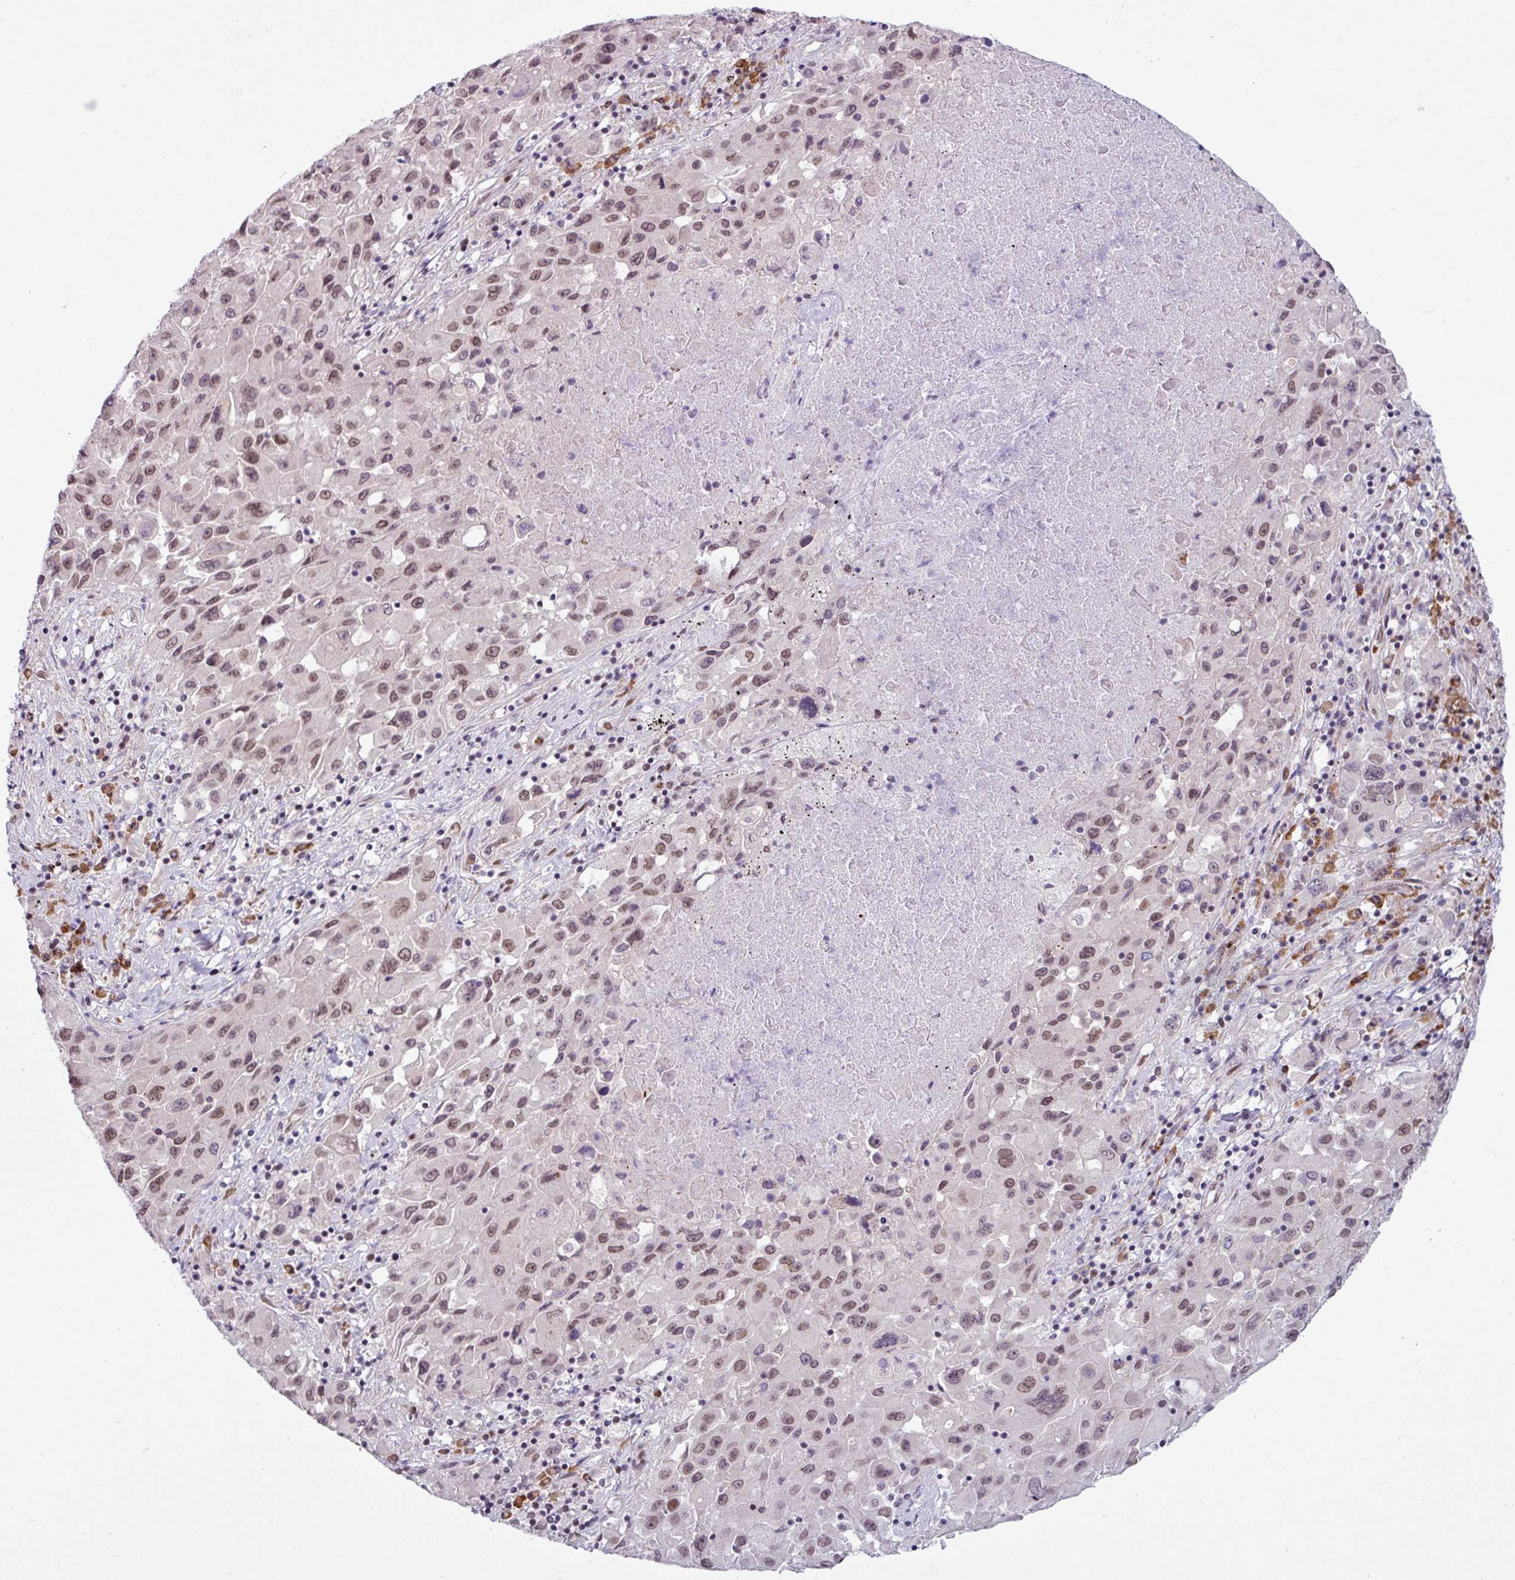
{"staining": {"intensity": "weak", "quantity": ">75%", "location": "nuclear"}, "tissue": "lung cancer", "cell_type": "Tumor cells", "image_type": "cancer", "snomed": [{"axis": "morphology", "description": "Squamous cell carcinoma, NOS"}, {"axis": "topography", "description": "Lung"}], "caption": "About >75% of tumor cells in lung cancer exhibit weak nuclear protein positivity as visualized by brown immunohistochemical staining.", "gene": "PRDM5", "patient": {"sex": "male", "age": 63}}